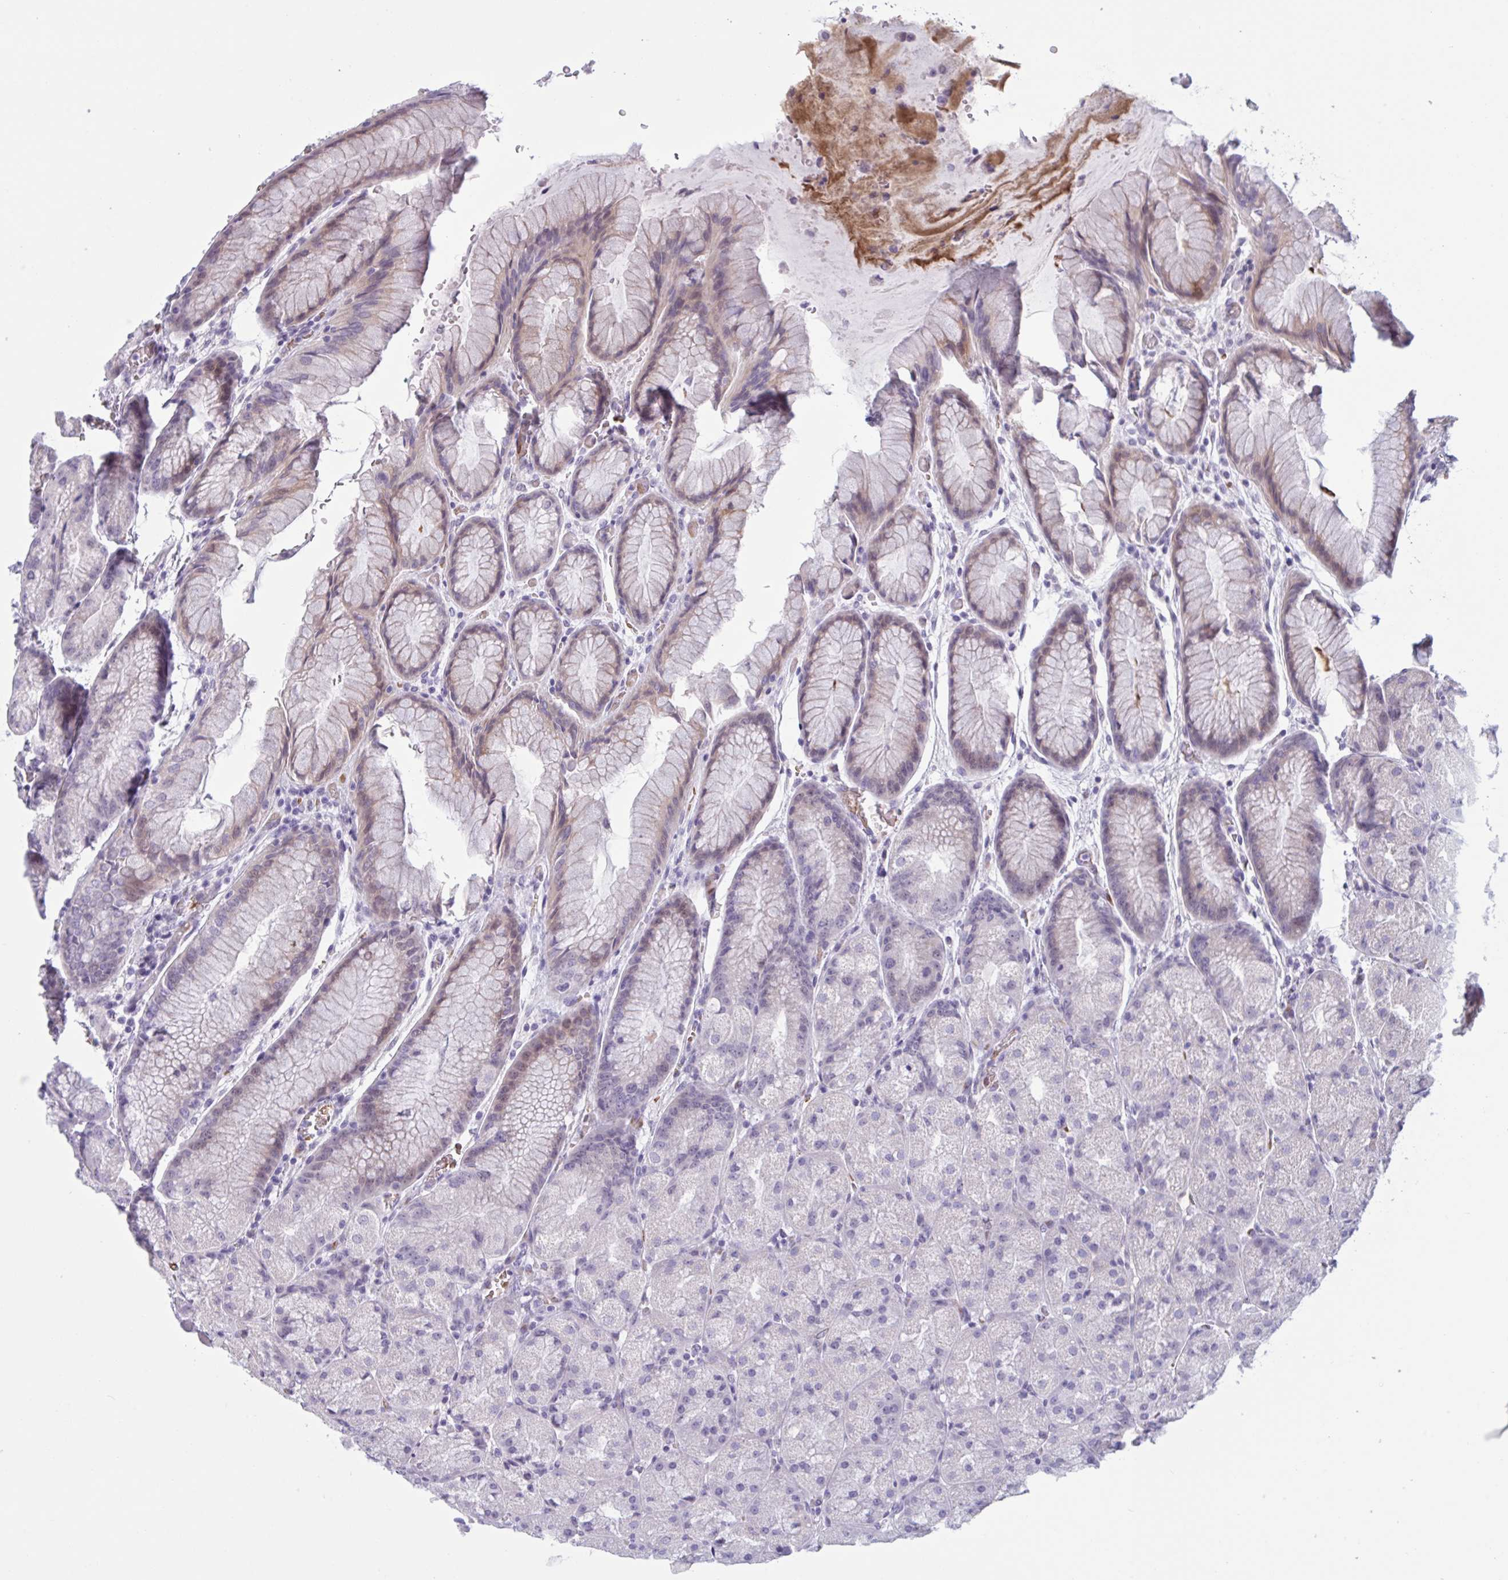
{"staining": {"intensity": "weak", "quantity": "<25%", "location": "cytoplasmic/membranous"}, "tissue": "stomach", "cell_type": "Glandular cells", "image_type": "normal", "snomed": [{"axis": "morphology", "description": "Normal tissue, NOS"}, {"axis": "topography", "description": "Stomach, upper"}, {"axis": "topography", "description": "Stomach"}], "caption": "Immunohistochemistry (IHC) micrograph of unremarkable human stomach stained for a protein (brown), which reveals no staining in glandular cells.", "gene": "HSD11B2", "patient": {"sex": "male", "age": 48}}